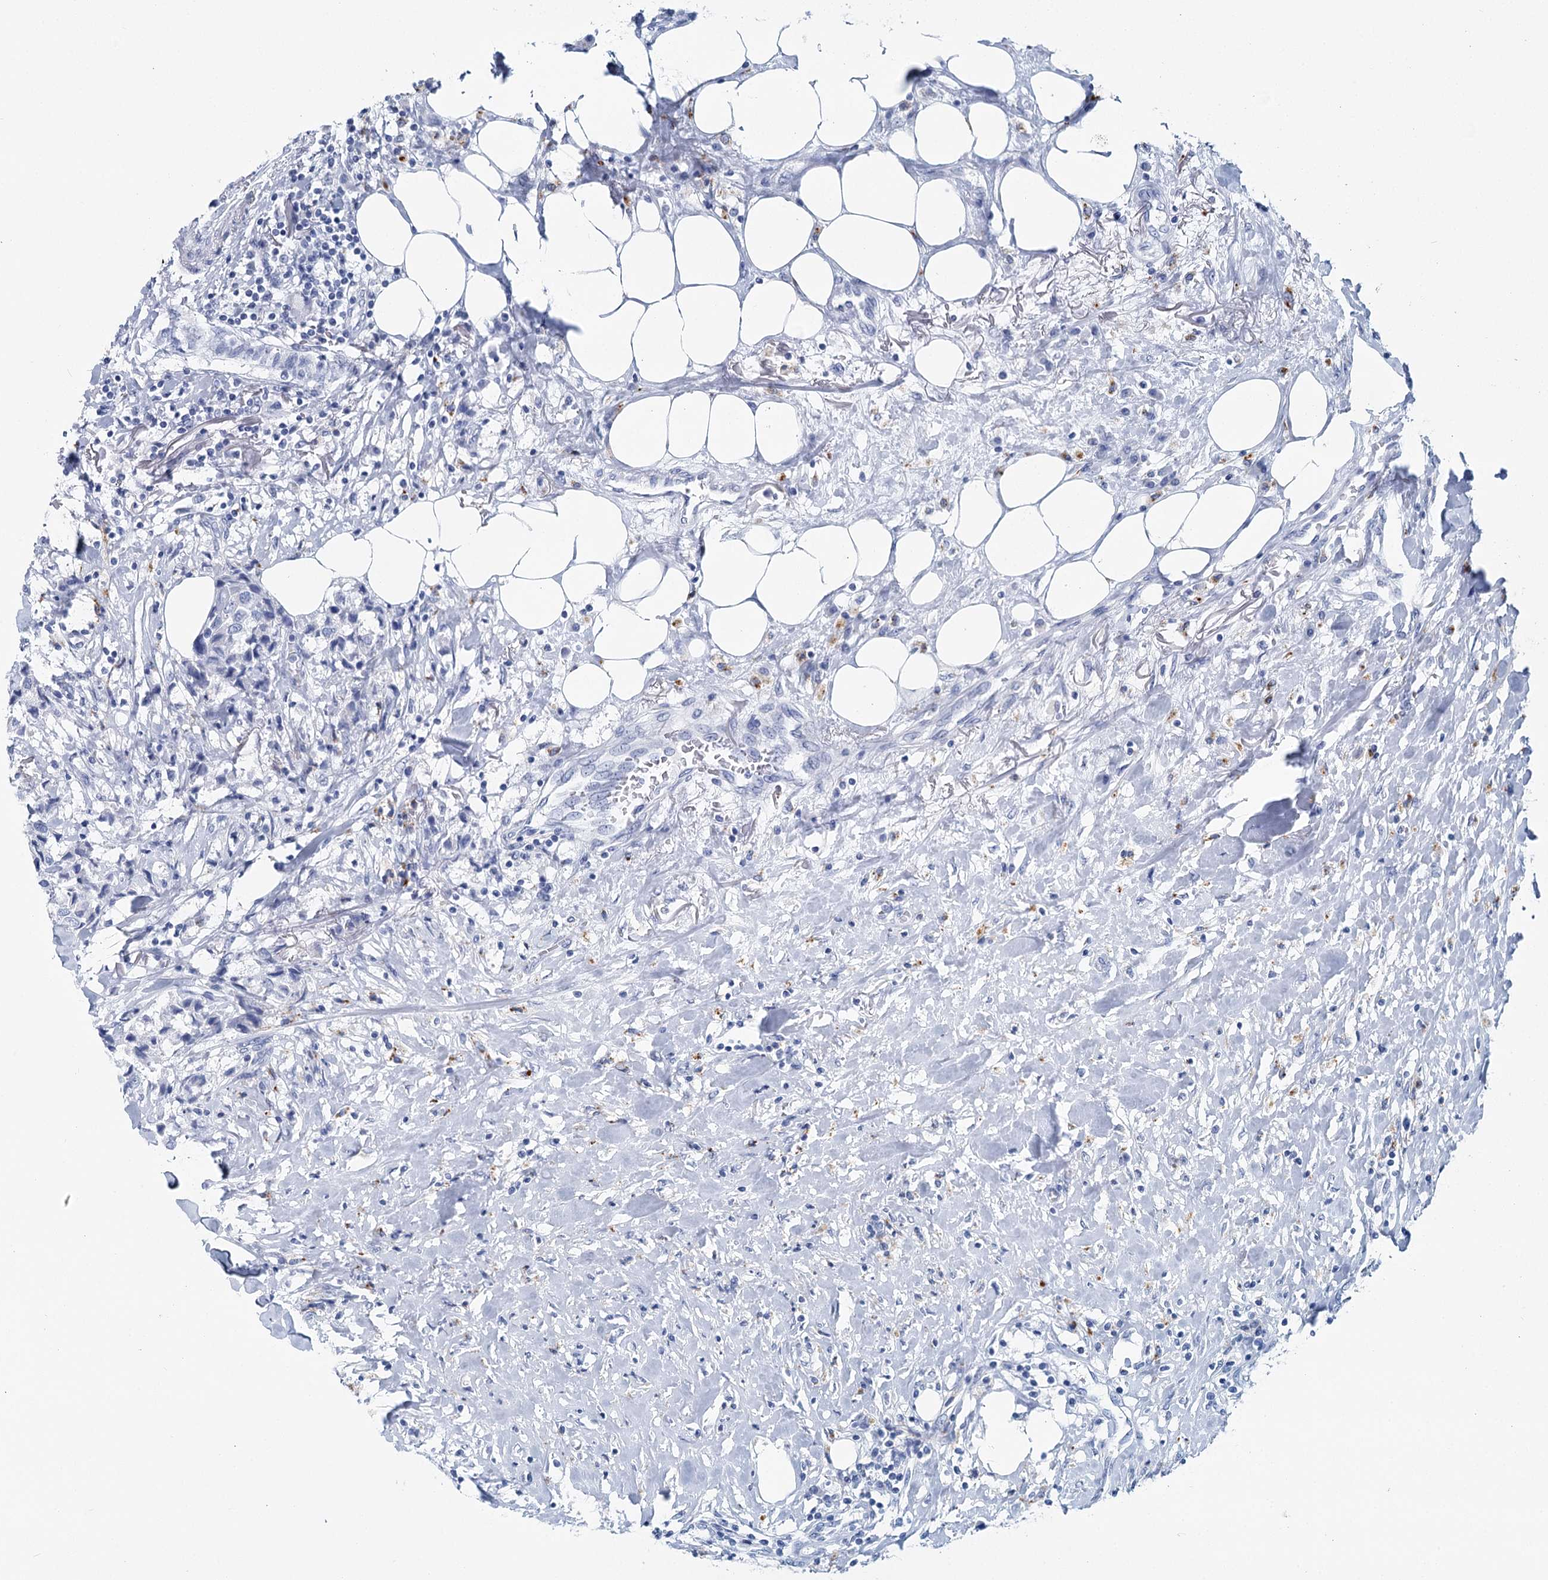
{"staining": {"intensity": "negative", "quantity": "none", "location": "none"}, "tissue": "breast cancer", "cell_type": "Tumor cells", "image_type": "cancer", "snomed": [{"axis": "morphology", "description": "Duct carcinoma"}, {"axis": "topography", "description": "Breast"}], "caption": "This is an immunohistochemistry image of infiltrating ductal carcinoma (breast). There is no staining in tumor cells.", "gene": "METTL7B", "patient": {"sex": "female", "age": 80}}